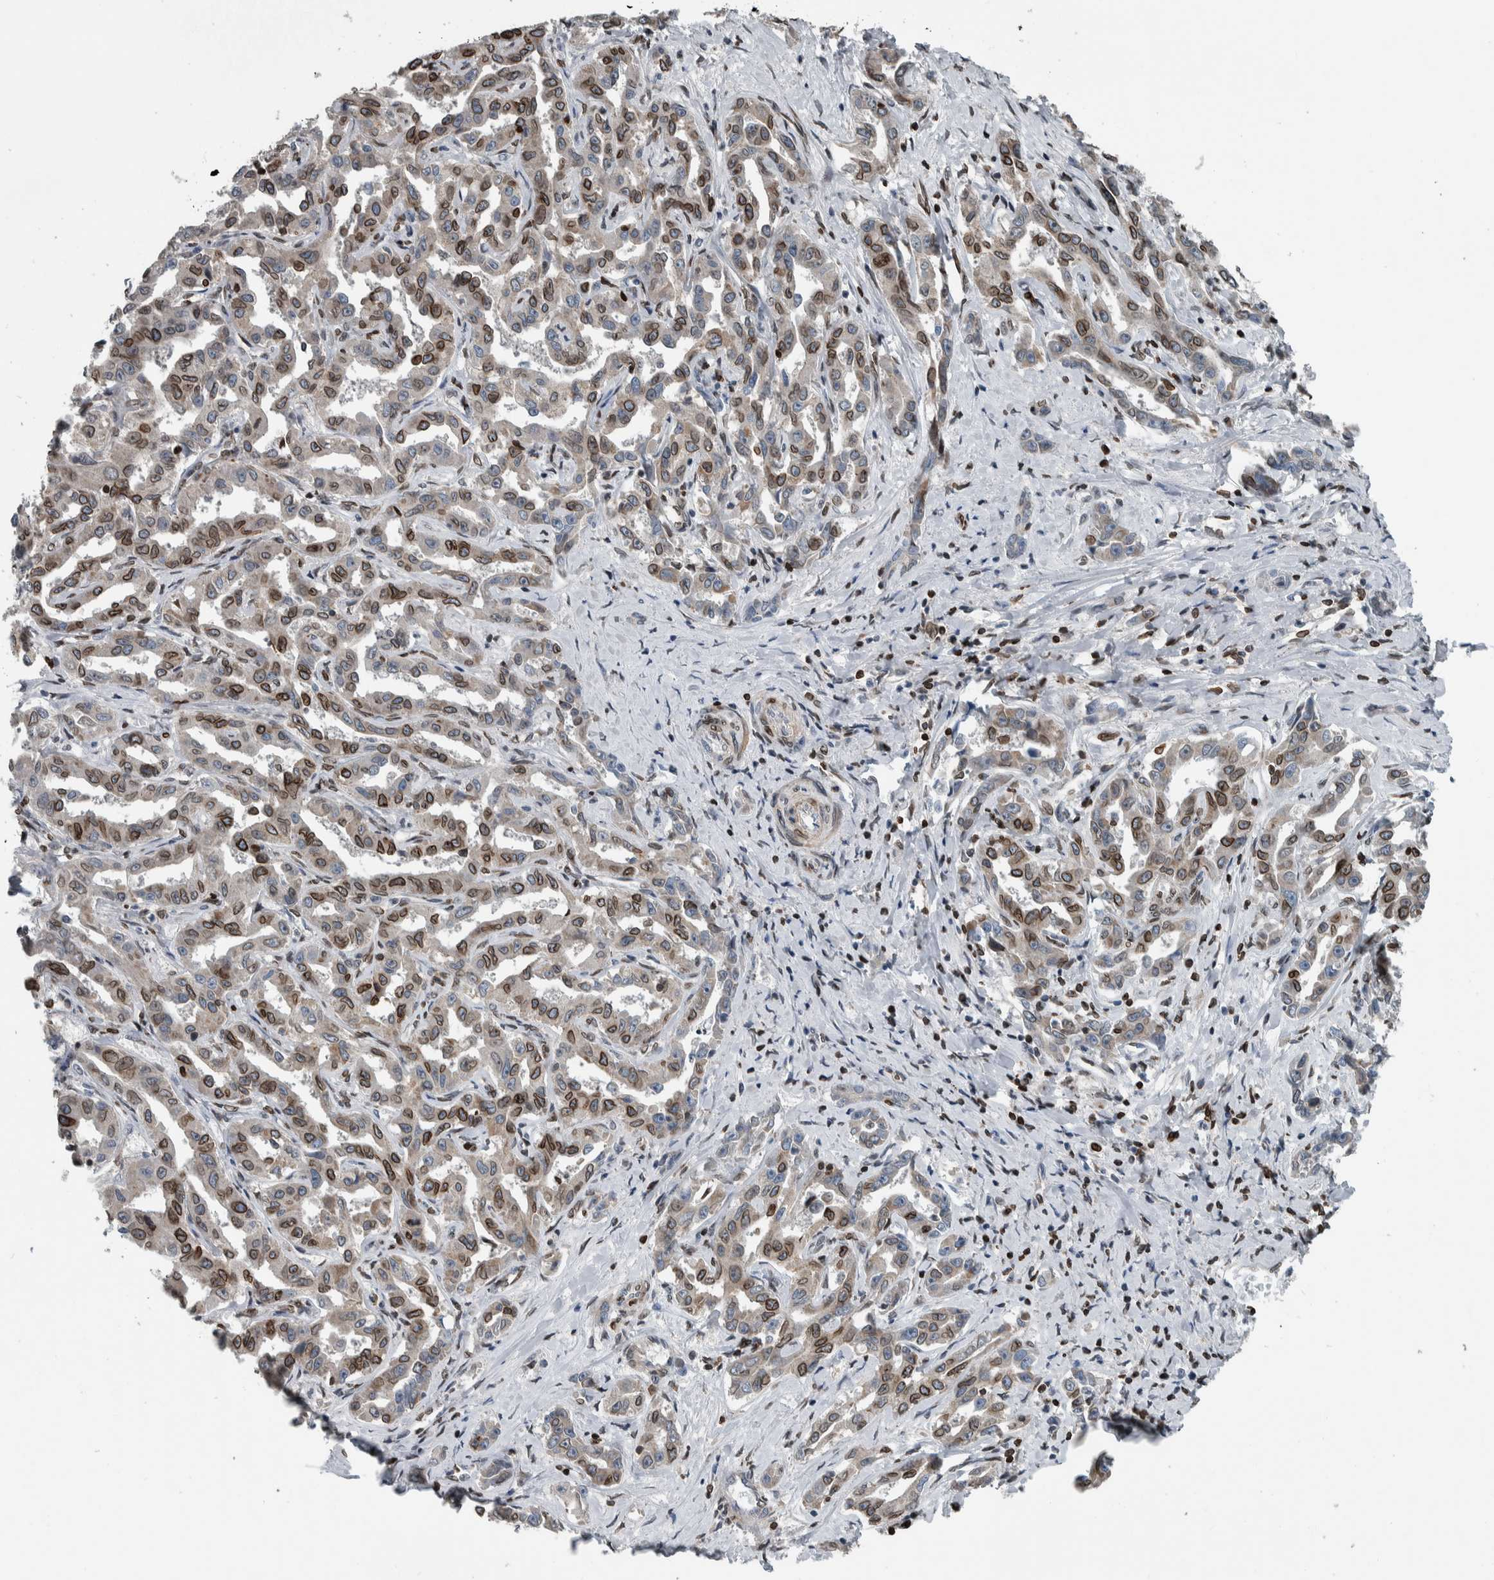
{"staining": {"intensity": "moderate", "quantity": "25%-75%", "location": "cytoplasmic/membranous,nuclear"}, "tissue": "liver cancer", "cell_type": "Tumor cells", "image_type": "cancer", "snomed": [{"axis": "morphology", "description": "Cholangiocarcinoma"}, {"axis": "topography", "description": "Liver"}], "caption": "Tumor cells display moderate cytoplasmic/membranous and nuclear expression in approximately 25%-75% of cells in cholangiocarcinoma (liver).", "gene": "FAM135B", "patient": {"sex": "male", "age": 59}}